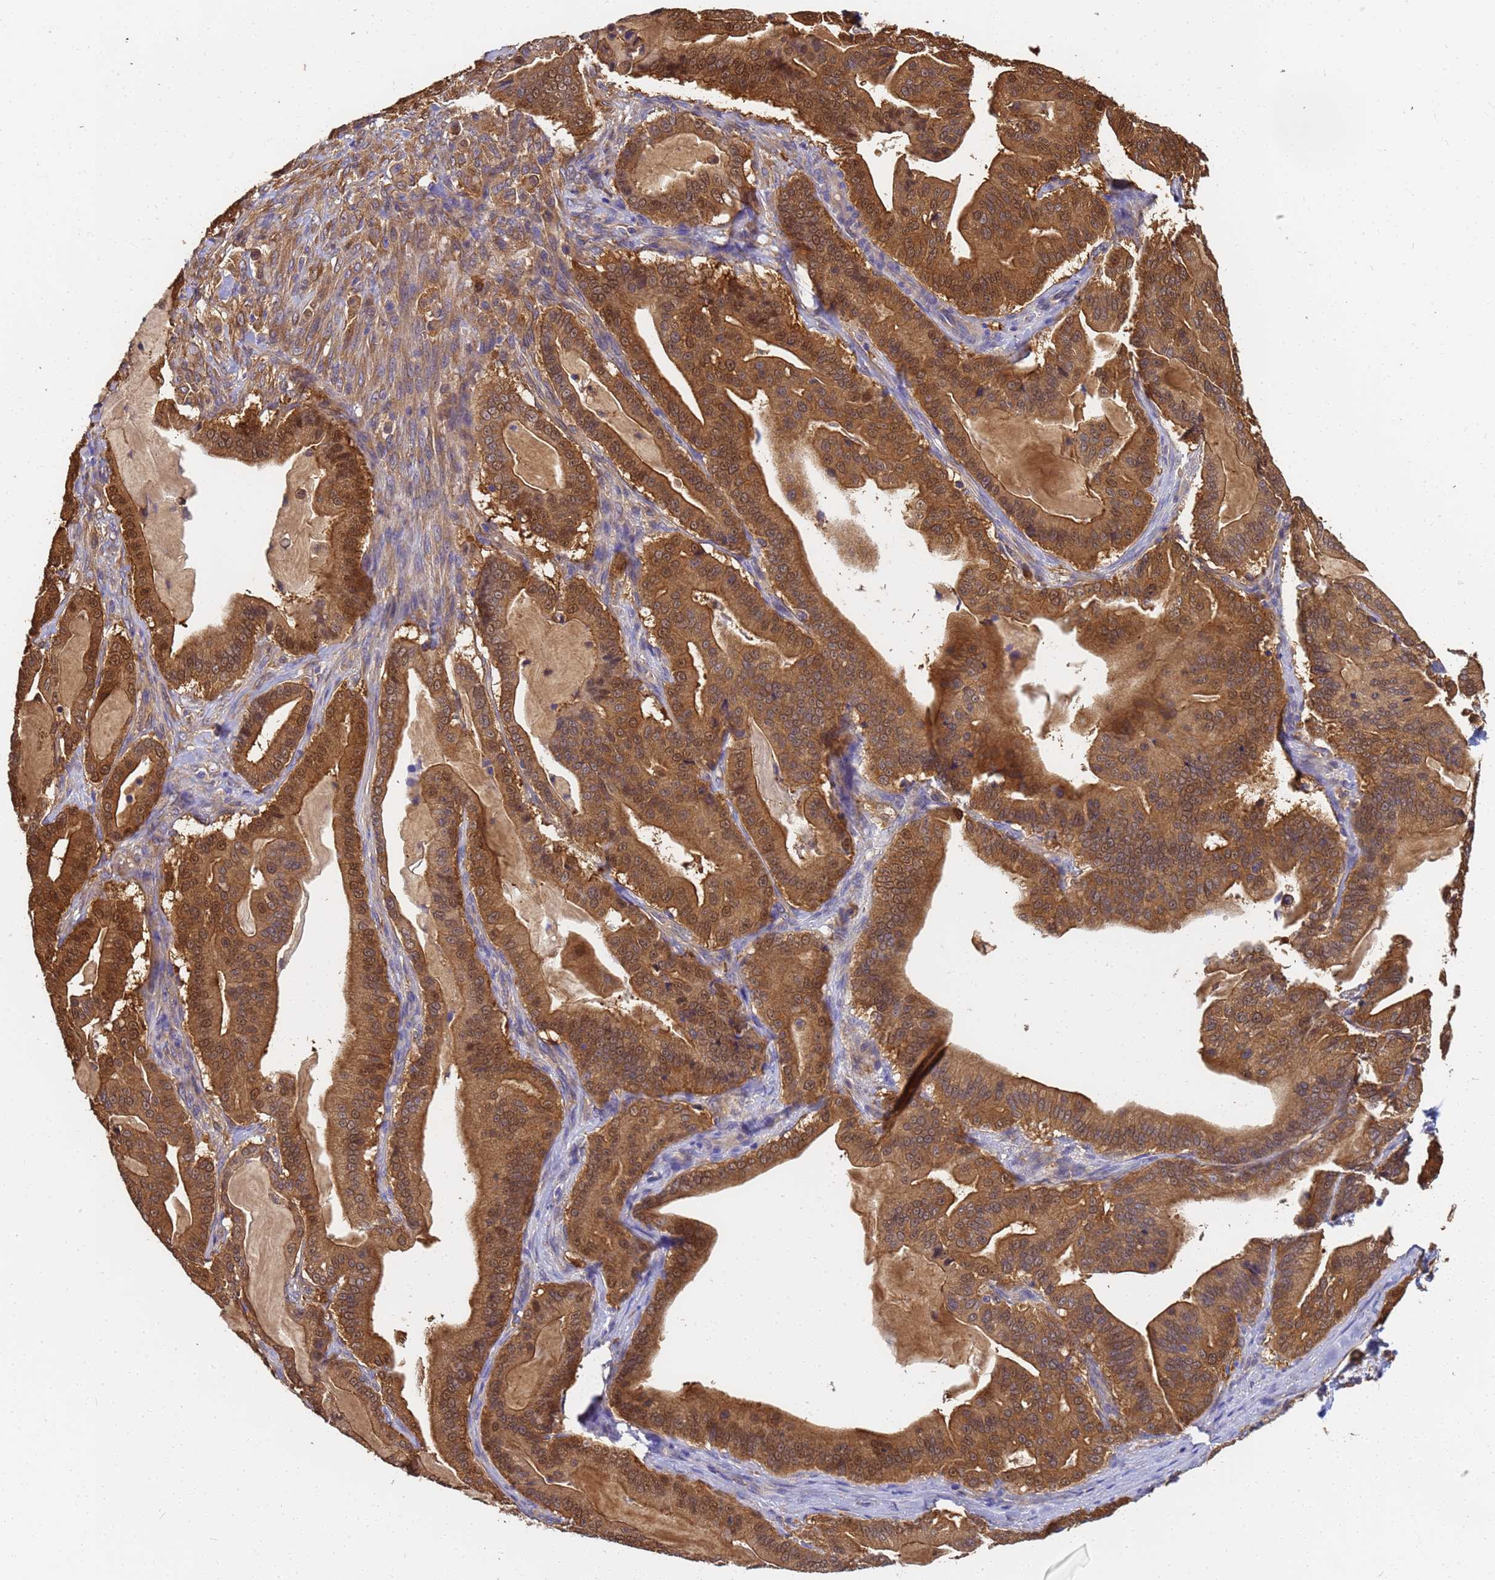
{"staining": {"intensity": "moderate", "quantity": ">75%", "location": "cytoplasmic/membranous"}, "tissue": "pancreatic cancer", "cell_type": "Tumor cells", "image_type": "cancer", "snomed": [{"axis": "morphology", "description": "Adenocarcinoma, NOS"}, {"axis": "topography", "description": "Pancreas"}], "caption": "Immunohistochemistry micrograph of human pancreatic cancer stained for a protein (brown), which exhibits medium levels of moderate cytoplasmic/membranous positivity in about >75% of tumor cells.", "gene": "NME1-NME2", "patient": {"sex": "male", "age": 63}}